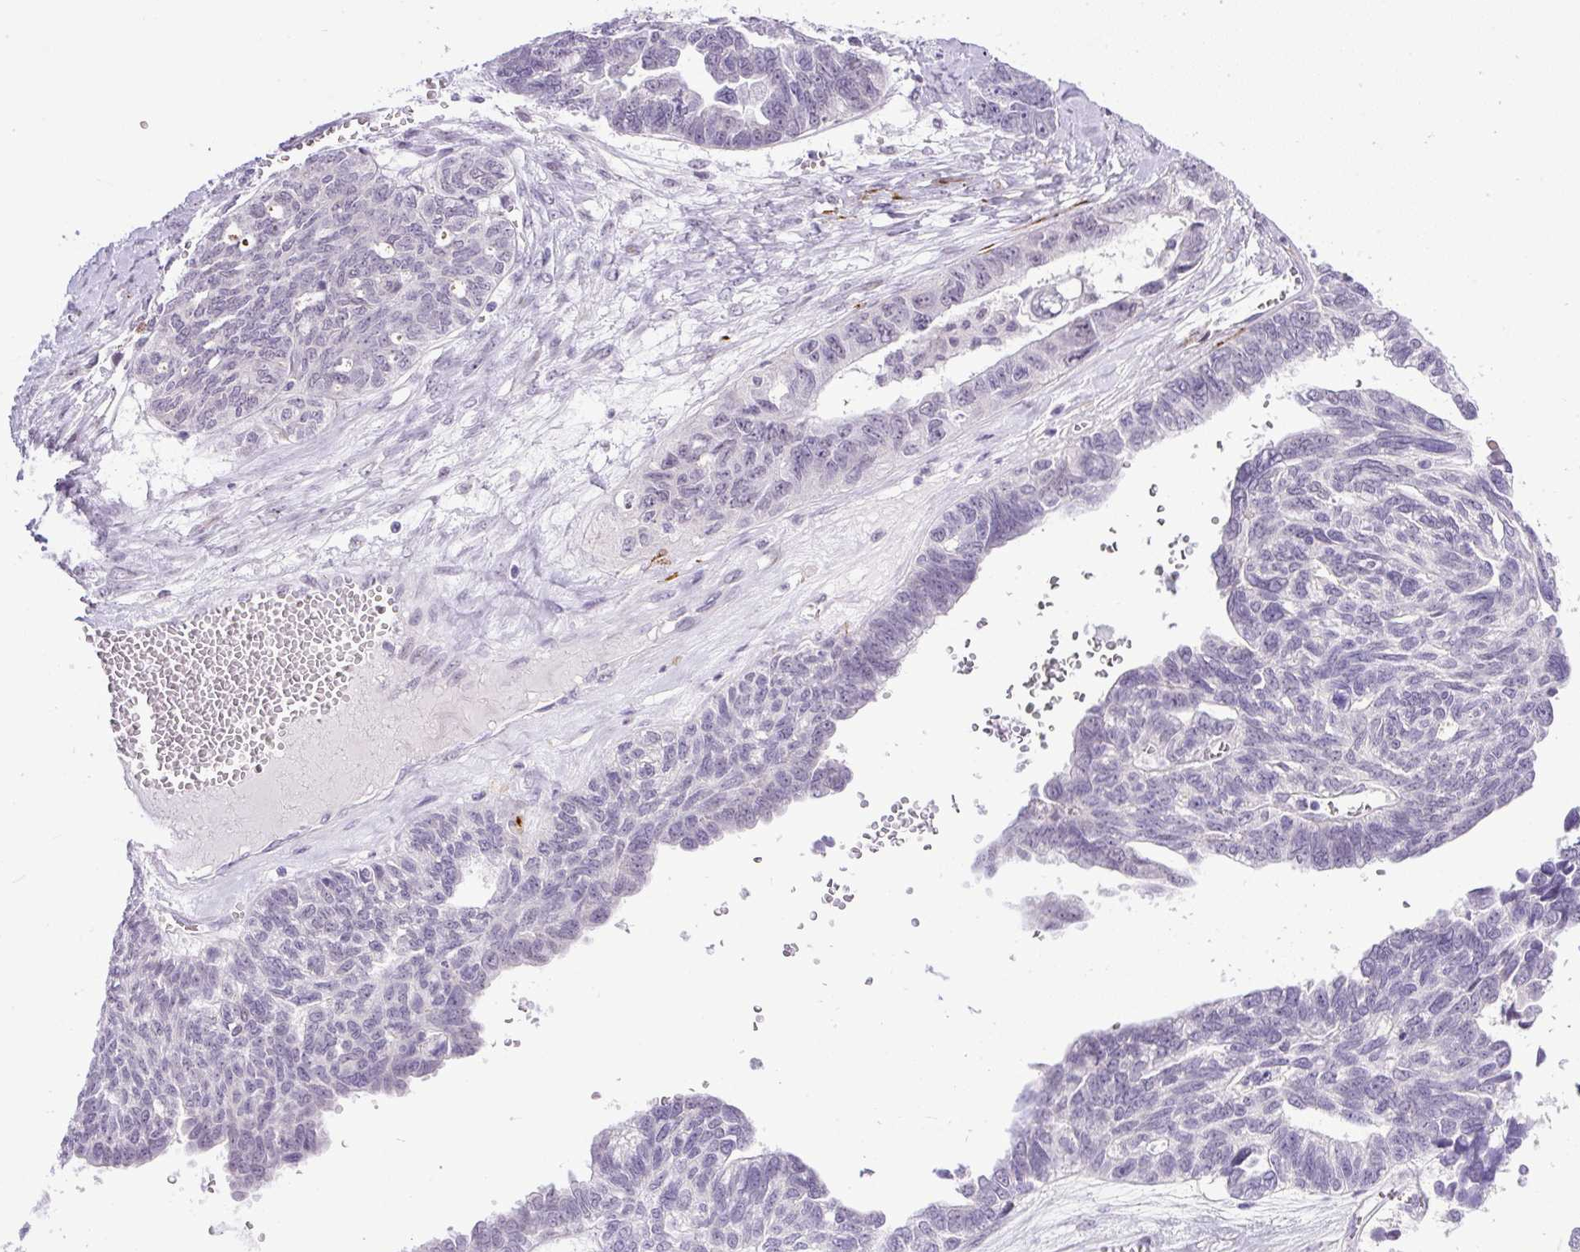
{"staining": {"intensity": "negative", "quantity": "none", "location": "none"}, "tissue": "ovarian cancer", "cell_type": "Tumor cells", "image_type": "cancer", "snomed": [{"axis": "morphology", "description": "Cystadenocarcinoma, serous, NOS"}, {"axis": "topography", "description": "Ovary"}], "caption": "High power microscopy micrograph of an immunohistochemistry (IHC) photomicrograph of serous cystadenocarcinoma (ovarian), revealing no significant positivity in tumor cells. (DAB IHC with hematoxylin counter stain).", "gene": "WNT10B", "patient": {"sex": "female", "age": 79}}